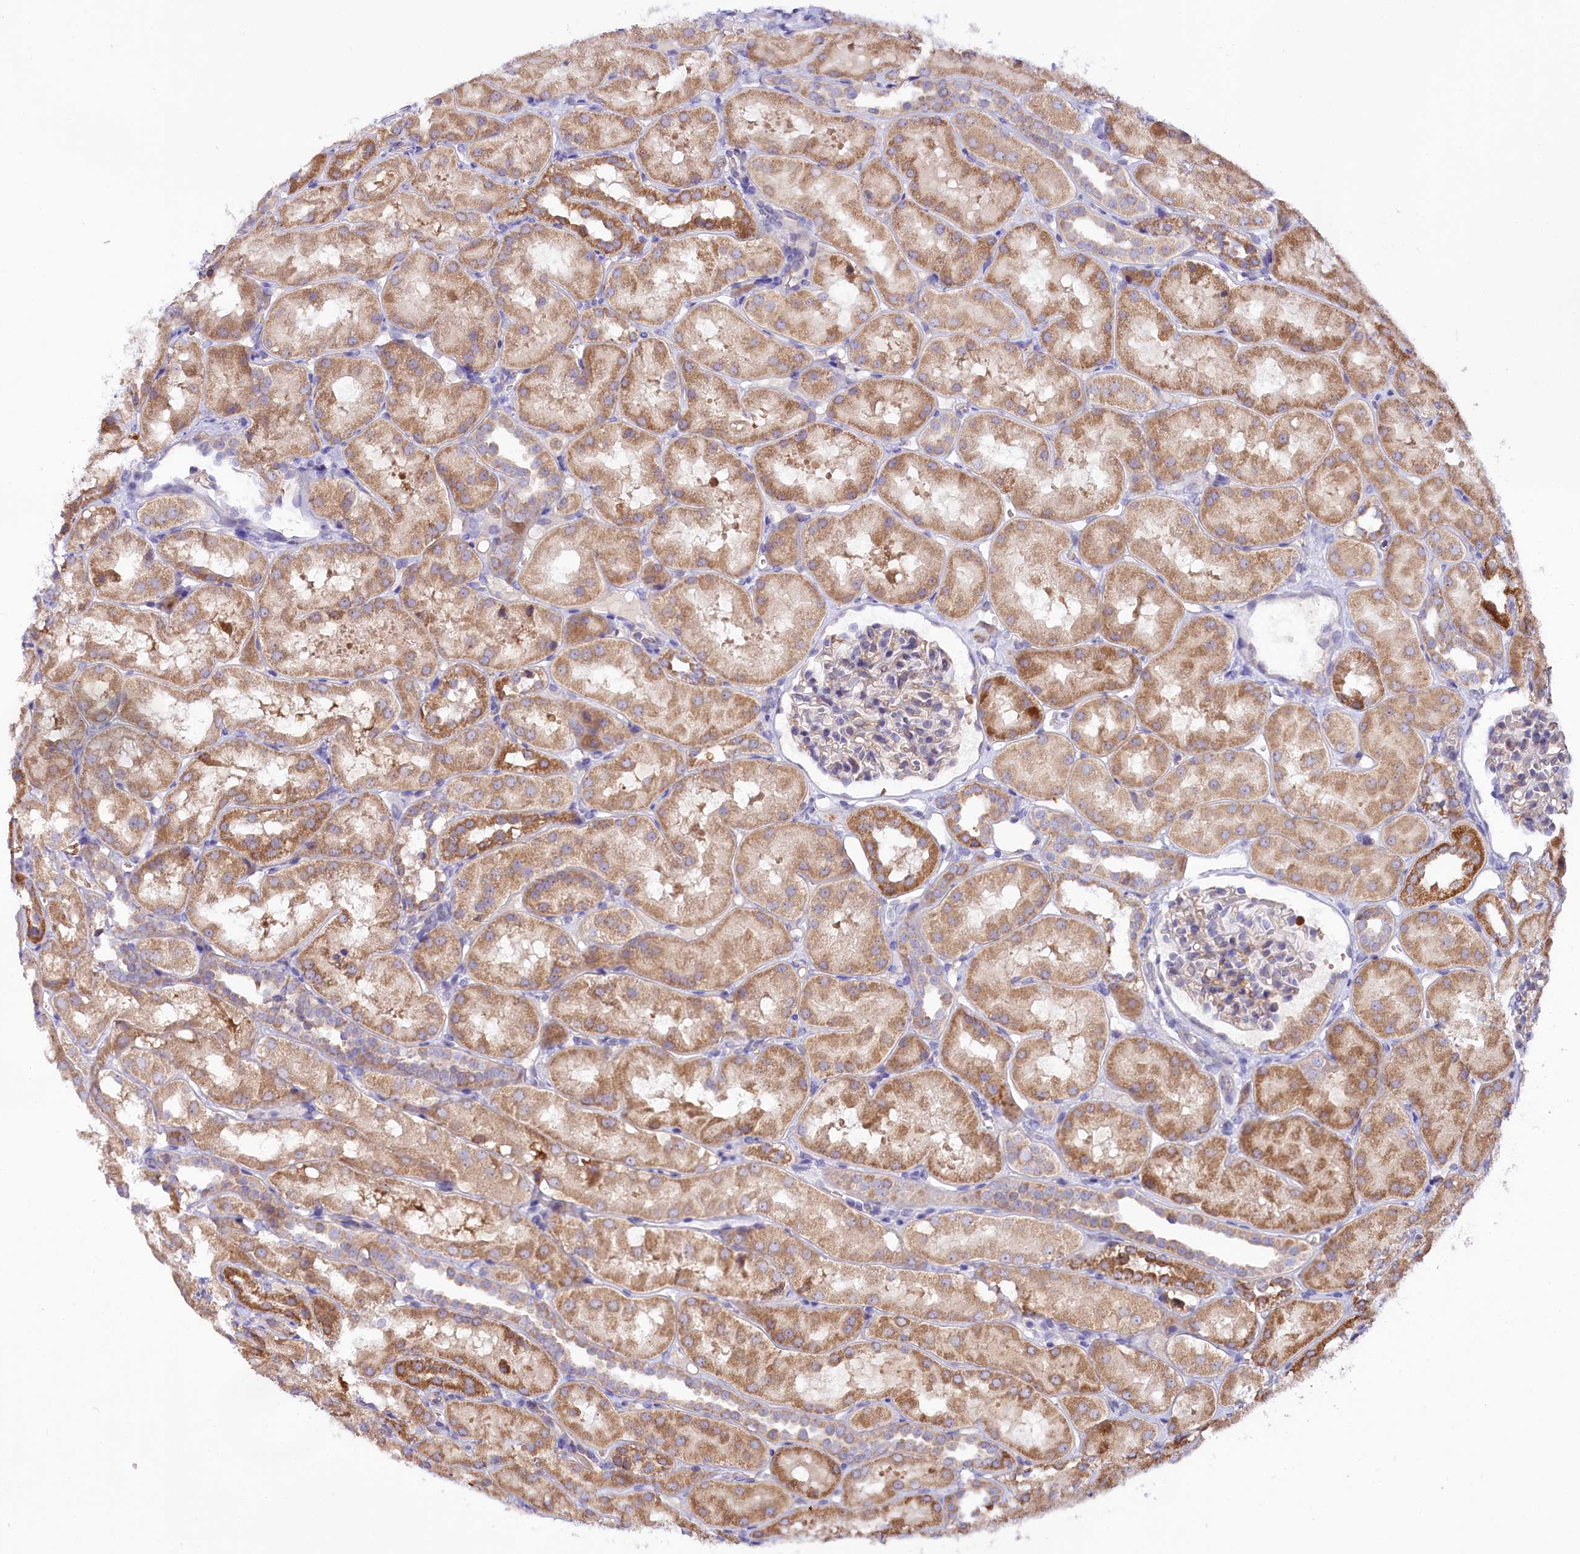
{"staining": {"intensity": "negative", "quantity": "none", "location": "none"}, "tissue": "kidney", "cell_type": "Cells in glomeruli", "image_type": "normal", "snomed": [{"axis": "morphology", "description": "Normal tissue, NOS"}, {"axis": "topography", "description": "Kidney"}, {"axis": "topography", "description": "Urinary bladder"}], "caption": "Immunohistochemical staining of benign kidney reveals no significant positivity in cells in glomeruli. The staining is performed using DAB brown chromogen with nuclei counter-stained in using hematoxylin.", "gene": "CEP295", "patient": {"sex": "male", "age": 16}}